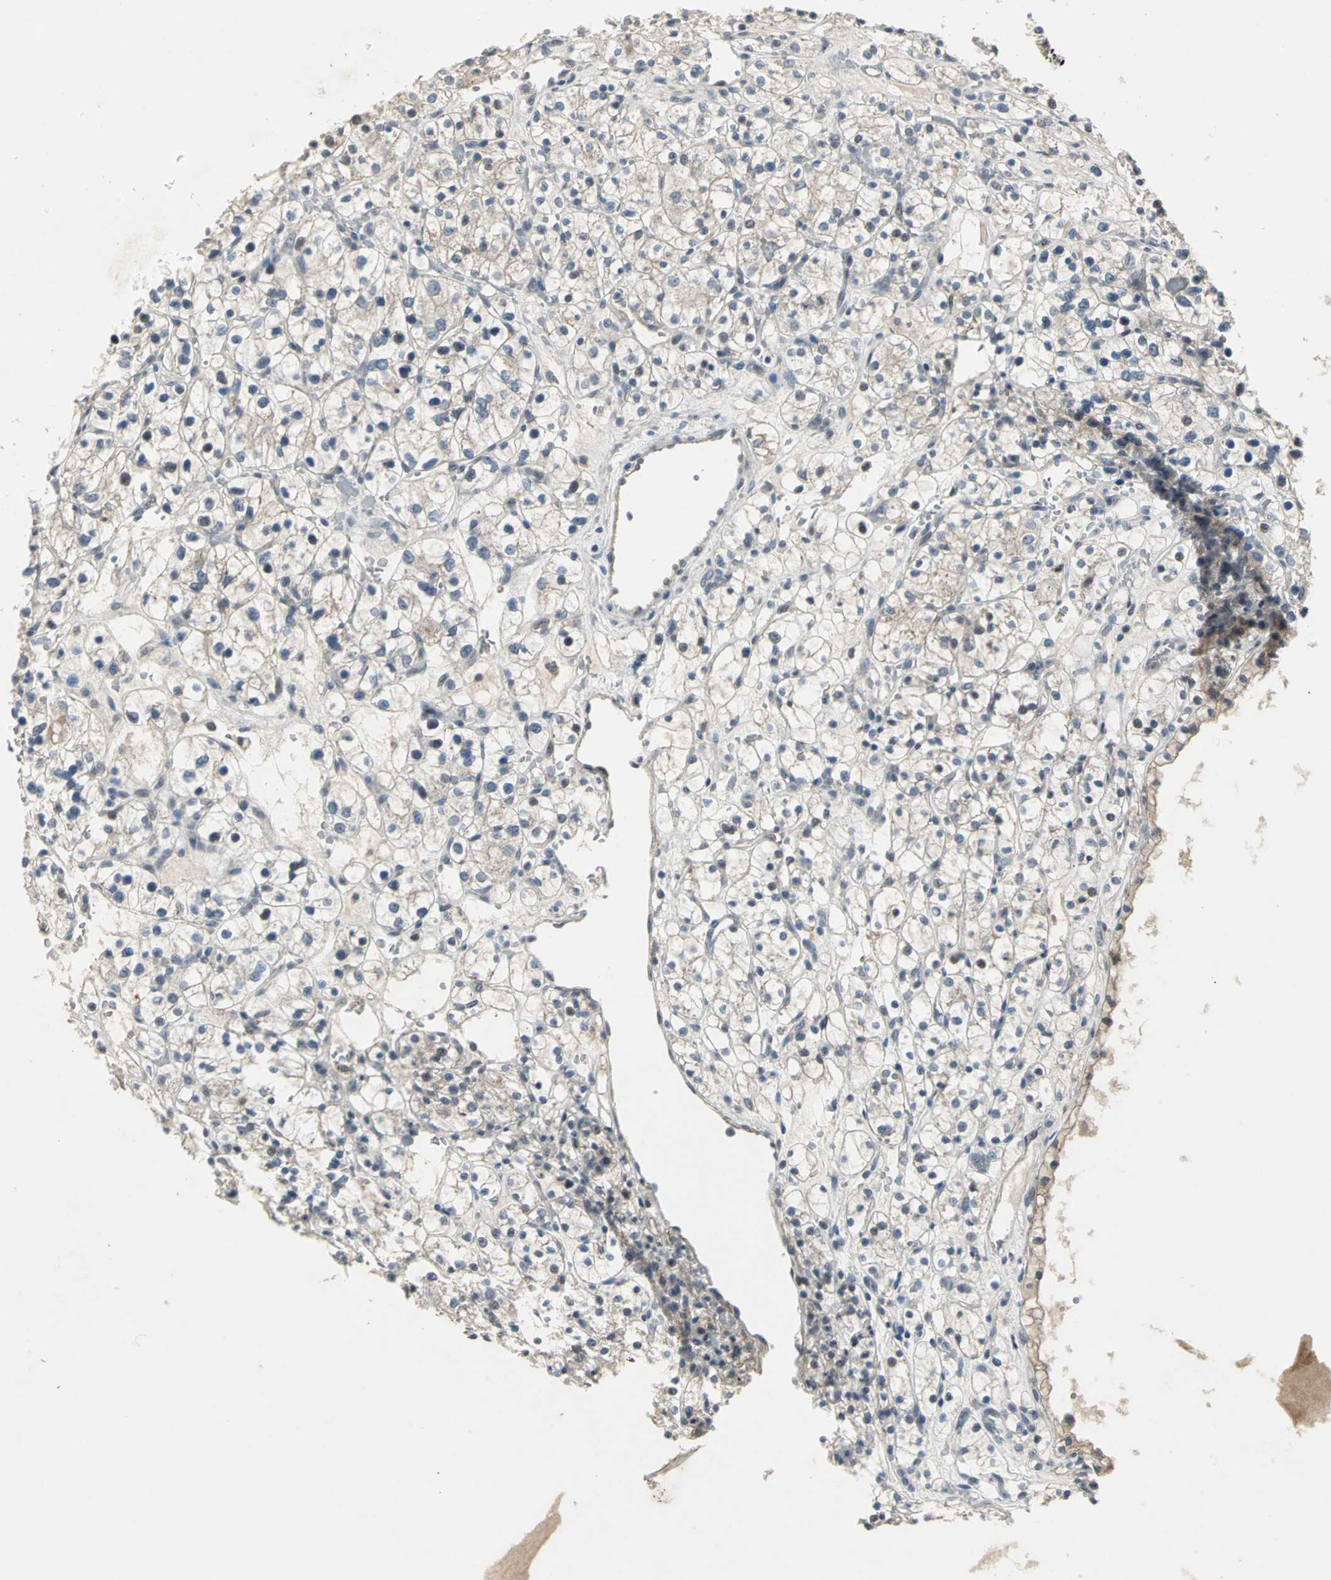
{"staining": {"intensity": "weak", "quantity": "<25%", "location": "cytoplasmic/membranous"}, "tissue": "renal cancer", "cell_type": "Tumor cells", "image_type": "cancer", "snomed": [{"axis": "morphology", "description": "Adenocarcinoma, NOS"}, {"axis": "topography", "description": "Kidney"}], "caption": "DAB (3,3'-diaminobenzidine) immunohistochemical staining of renal cancer shows no significant expression in tumor cells. (IHC, brightfield microscopy, high magnification).", "gene": "JADE3", "patient": {"sex": "female", "age": 60}}